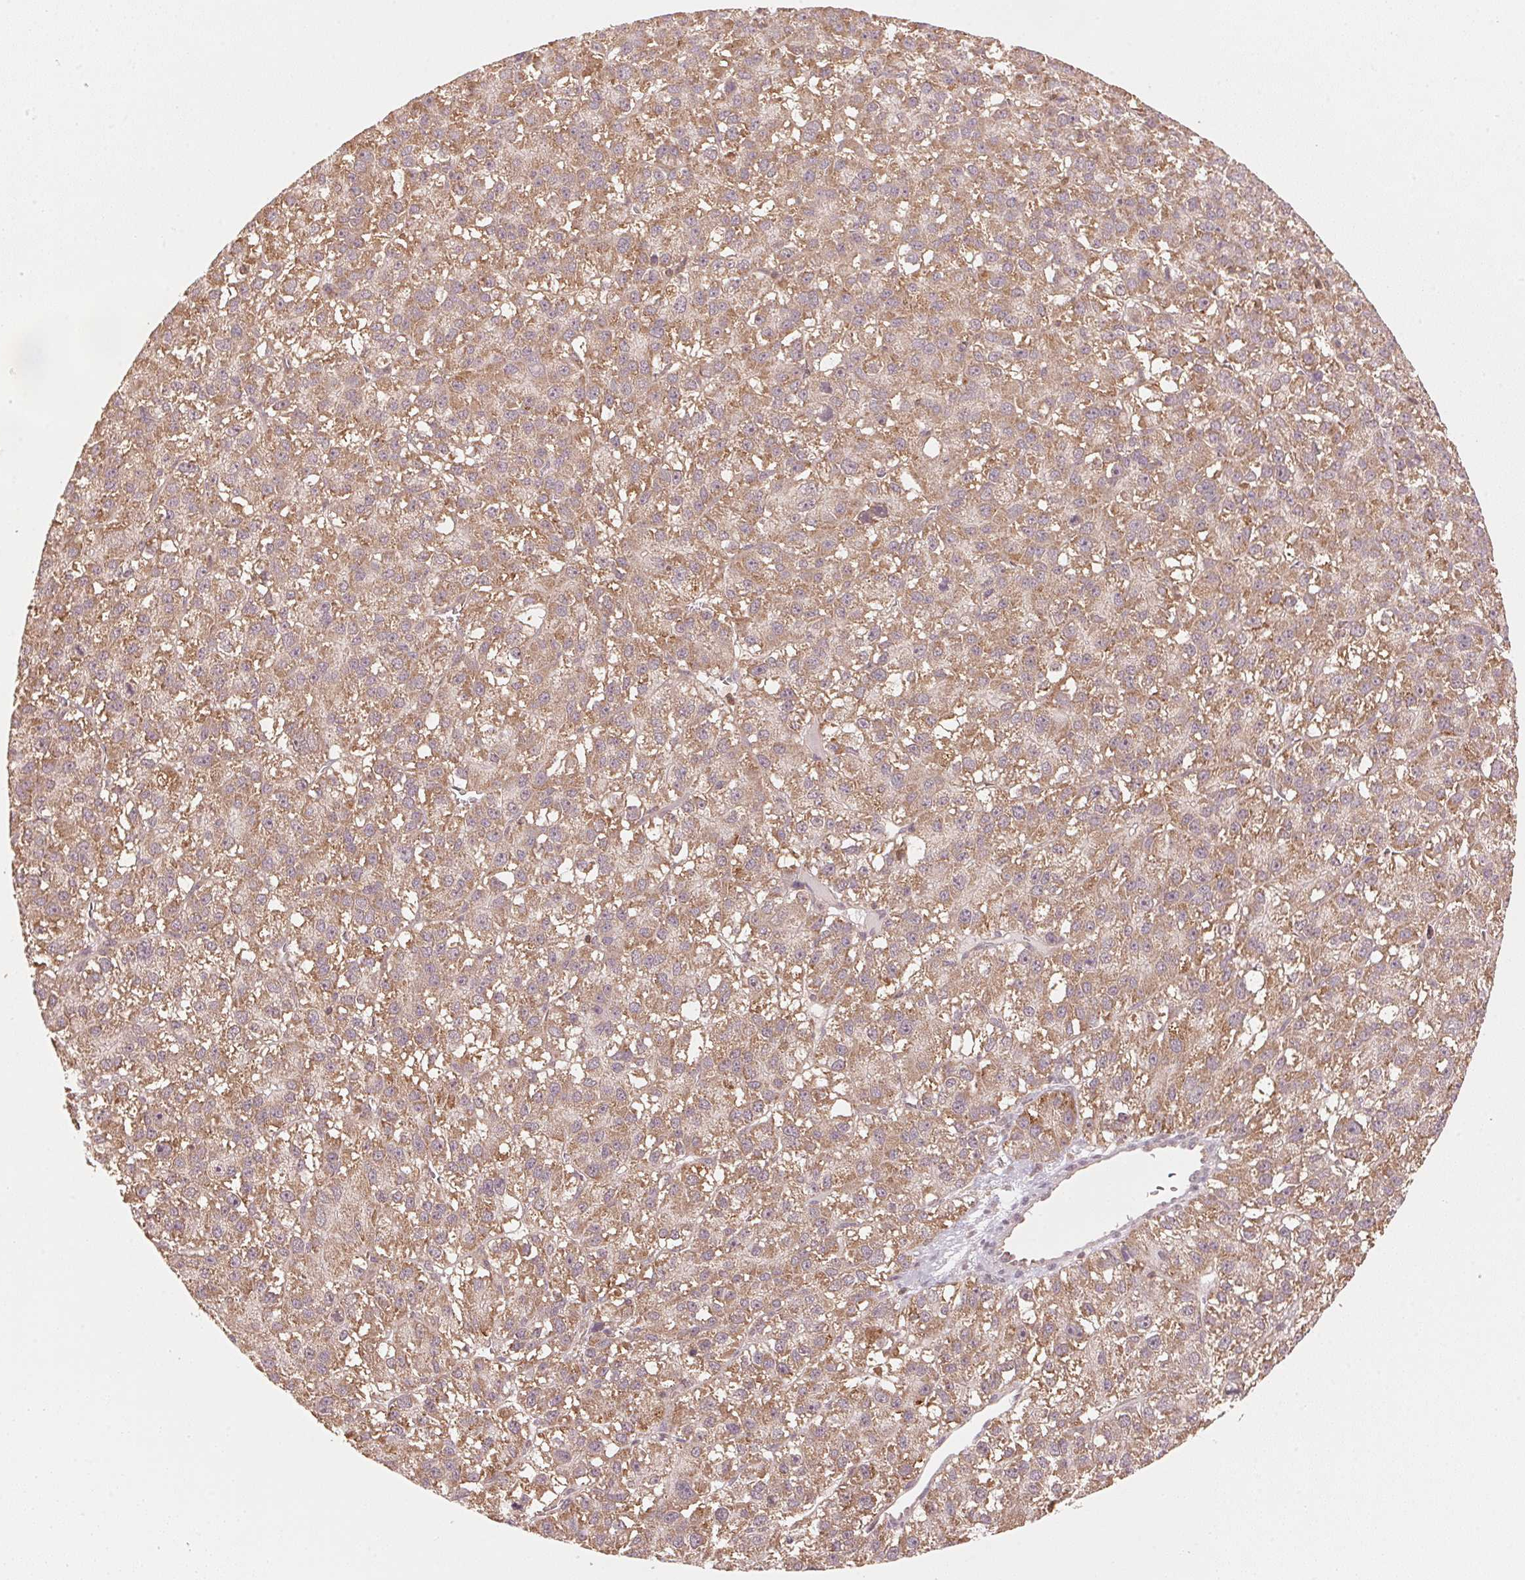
{"staining": {"intensity": "moderate", "quantity": ">75%", "location": "cytoplasmic/membranous"}, "tissue": "liver cancer", "cell_type": "Tumor cells", "image_type": "cancer", "snomed": [{"axis": "morphology", "description": "Carcinoma, Hepatocellular, NOS"}, {"axis": "topography", "description": "Liver"}], "caption": "Immunohistochemical staining of human hepatocellular carcinoma (liver) displays medium levels of moderate cytoplasmic/membranous expression in about >75% of tumor cells.", "gene": "C2orf73", "patient": {"sex": "female", "age": 70}}